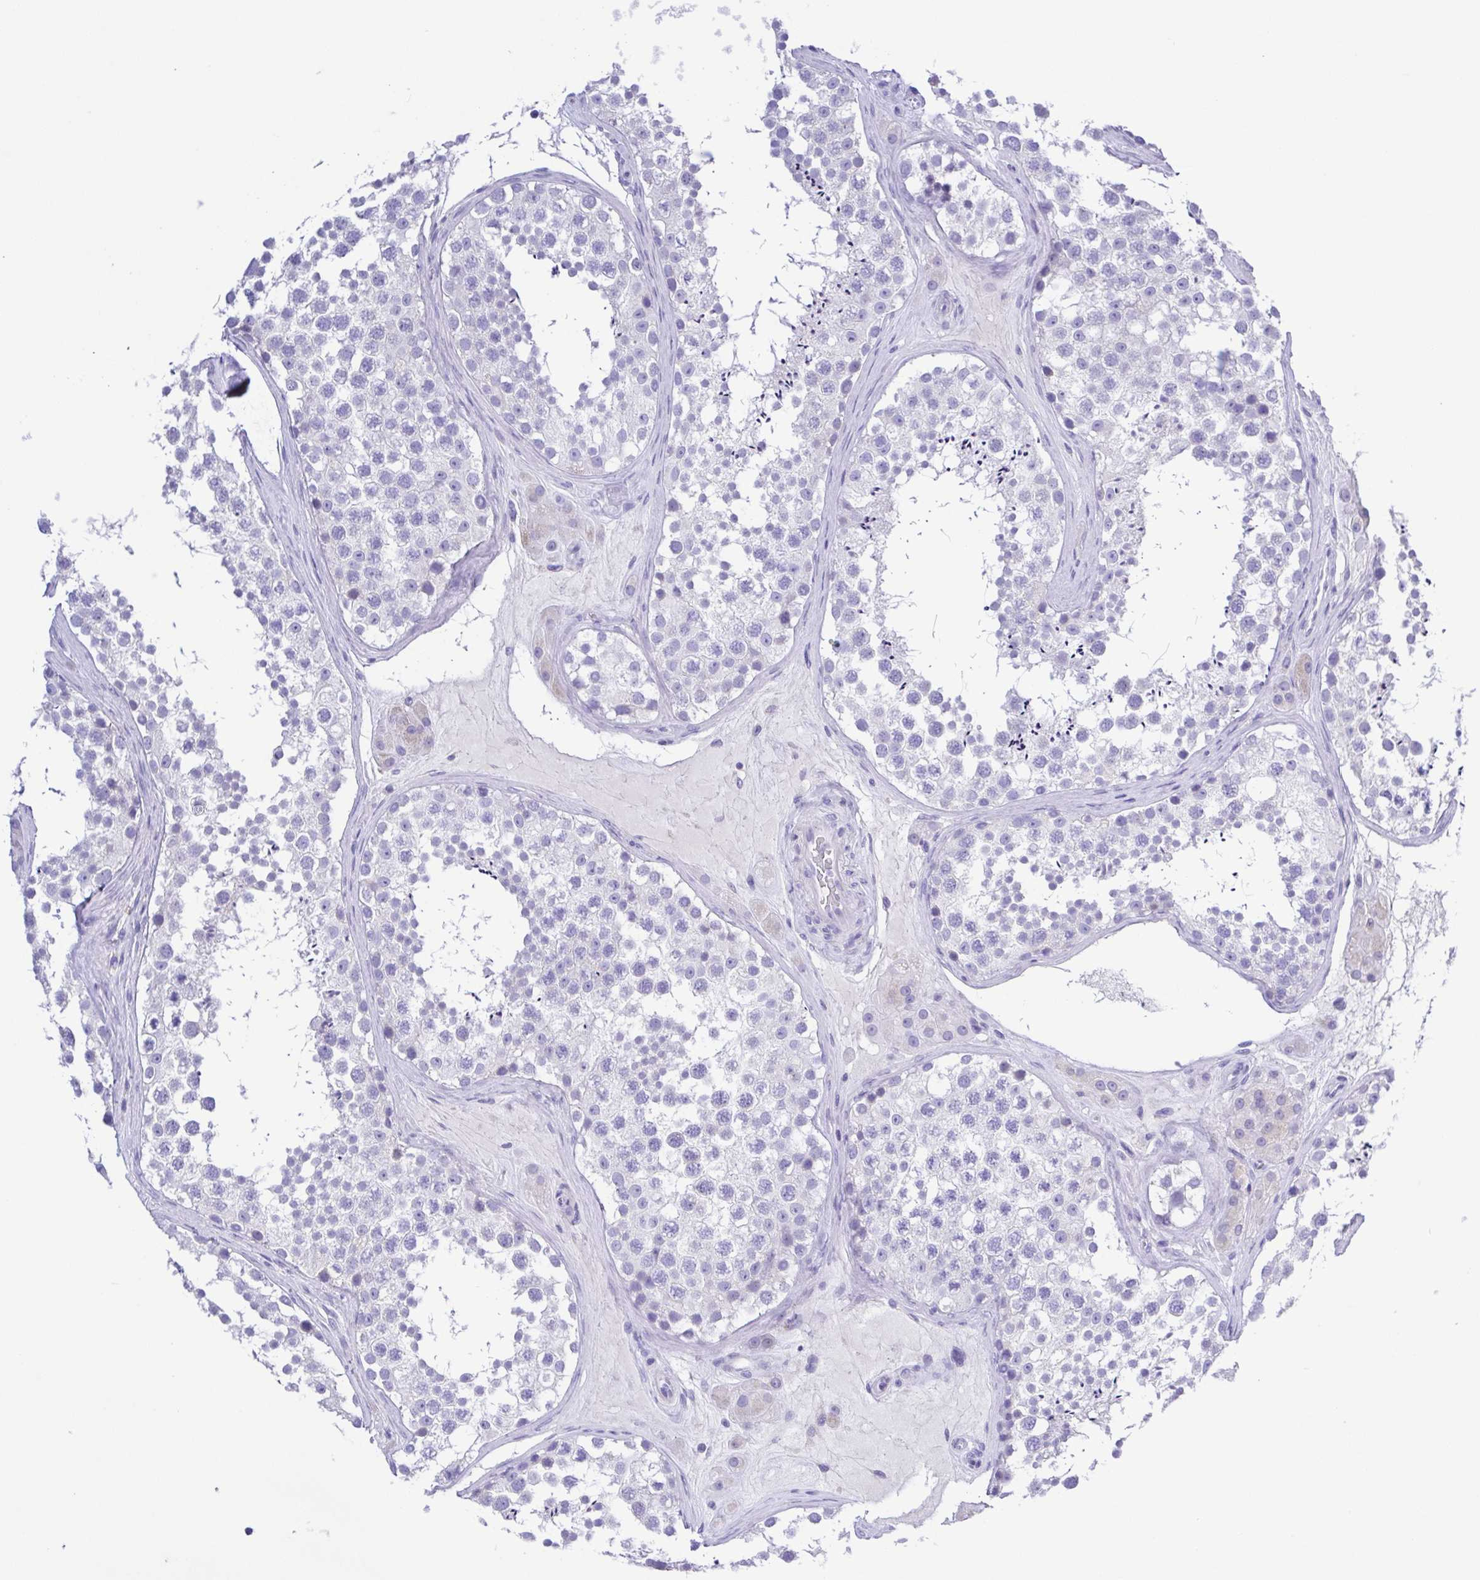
{"staining": {"intensity": "negative", "quantity": "none", "location": "none"}, "tissue": "testis", "cell_type": "Cells in seminiferous ducts", "image_type": "normal", "snomed": [{"axis": "morphology", "description": "Normal tissue, NOS"}, {"axis": "topography", "description": "Testis"}], "caption": "Immunohistochemical staining of benign testis shows no significant expression in cells in seminiferous ducts.", "gene": "CD72", "patient": {"sex": "male", "age": 41}}